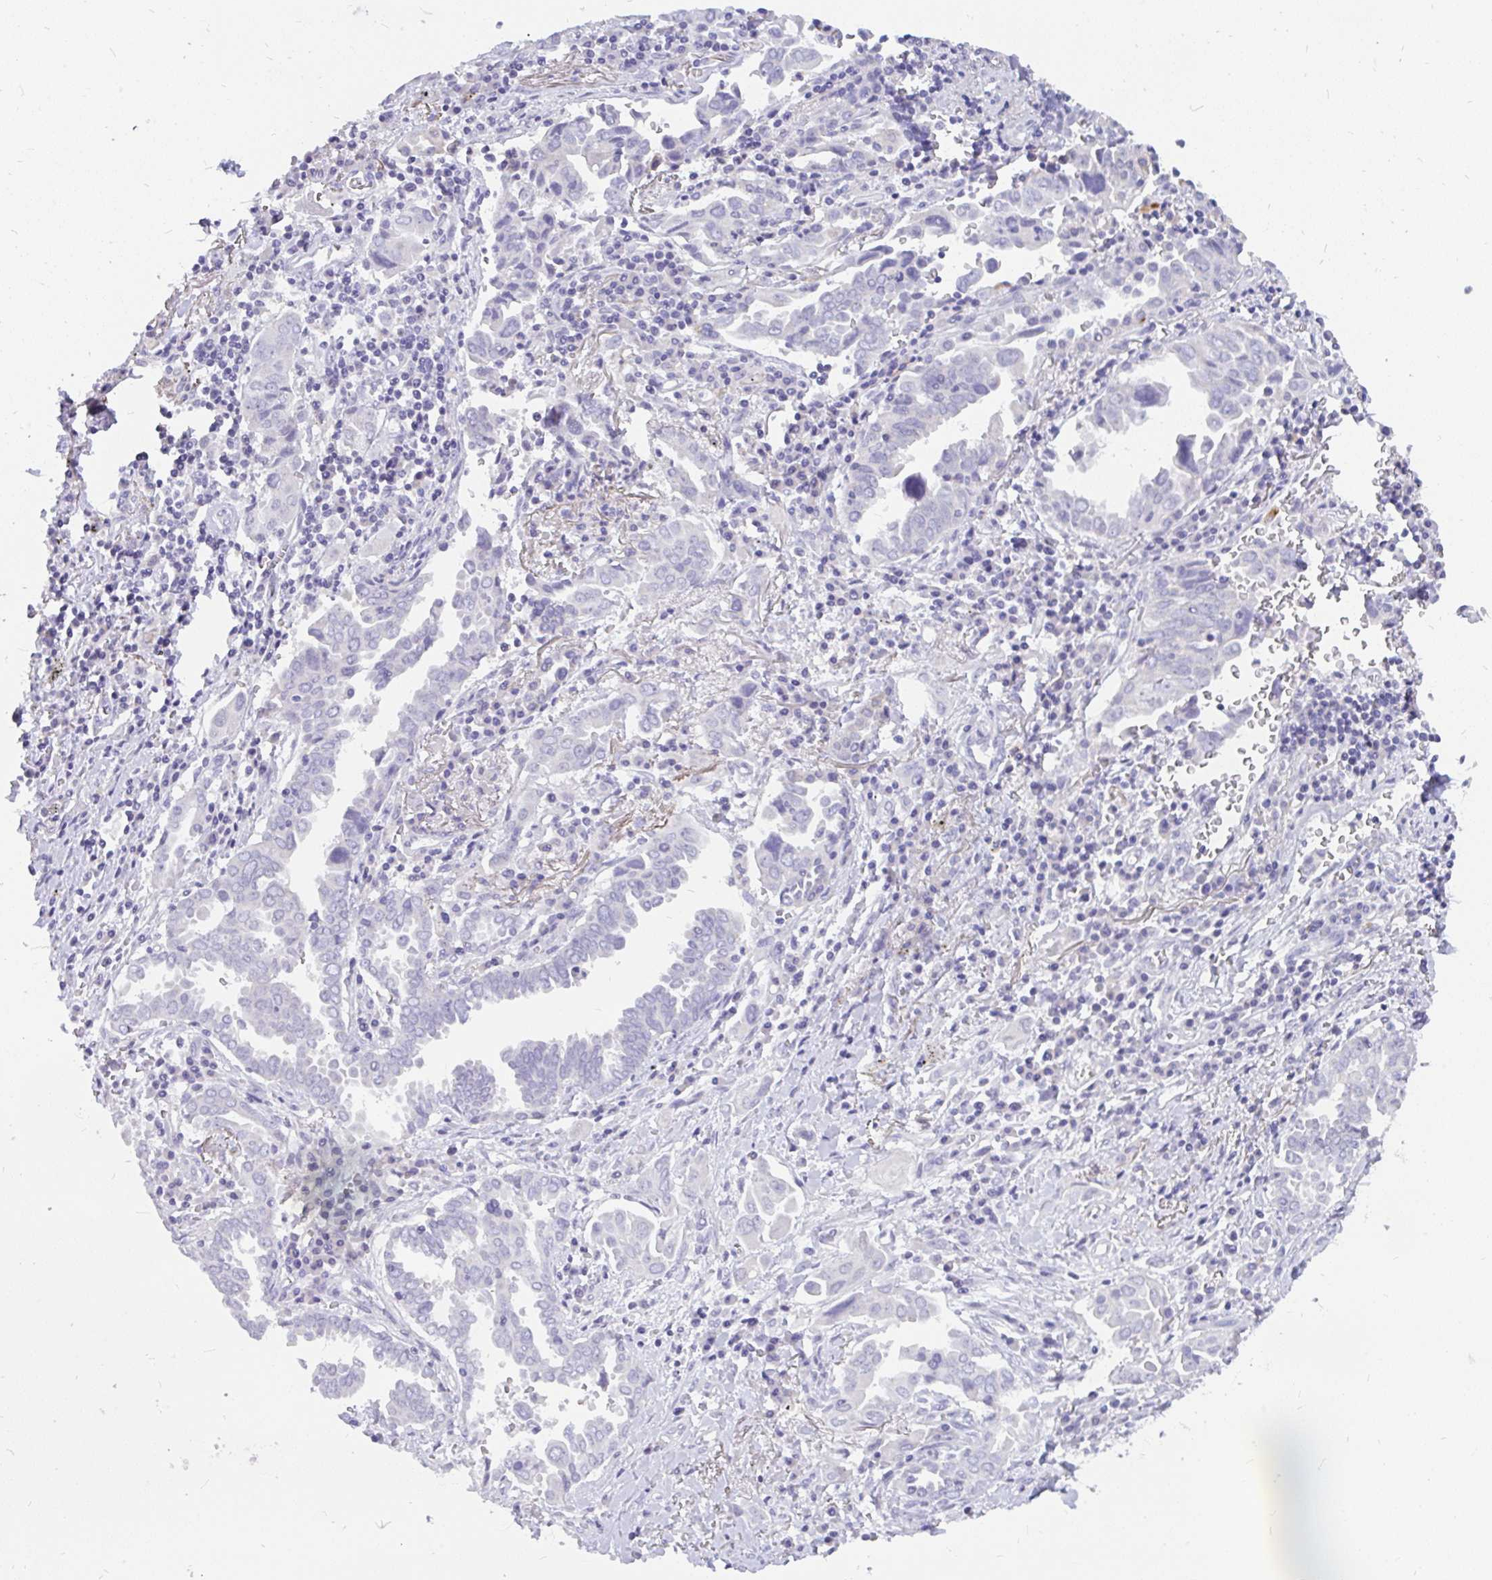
{"staining": {"intensity": "negative", "quantity": "none", "location": "none"}, "tissue": "lung cancer", "cell_type": "Tumor cells", "image_type": "cancer", "snomed": [{"axis": "morphology", "description": "Adenocarcinoma, NOS"}, {"axis": "topography", "description": "Lung"}], "caption": "Tumor cells are negative for brown protein staining in adenocarcinoma (lung). (Stains: DAB IHC with hematoxylin counter stain, Microscopy: brightfield microscopy at high magnification).", "gene": "INTS5", "patient": {"sex": "male", "age": 76}}